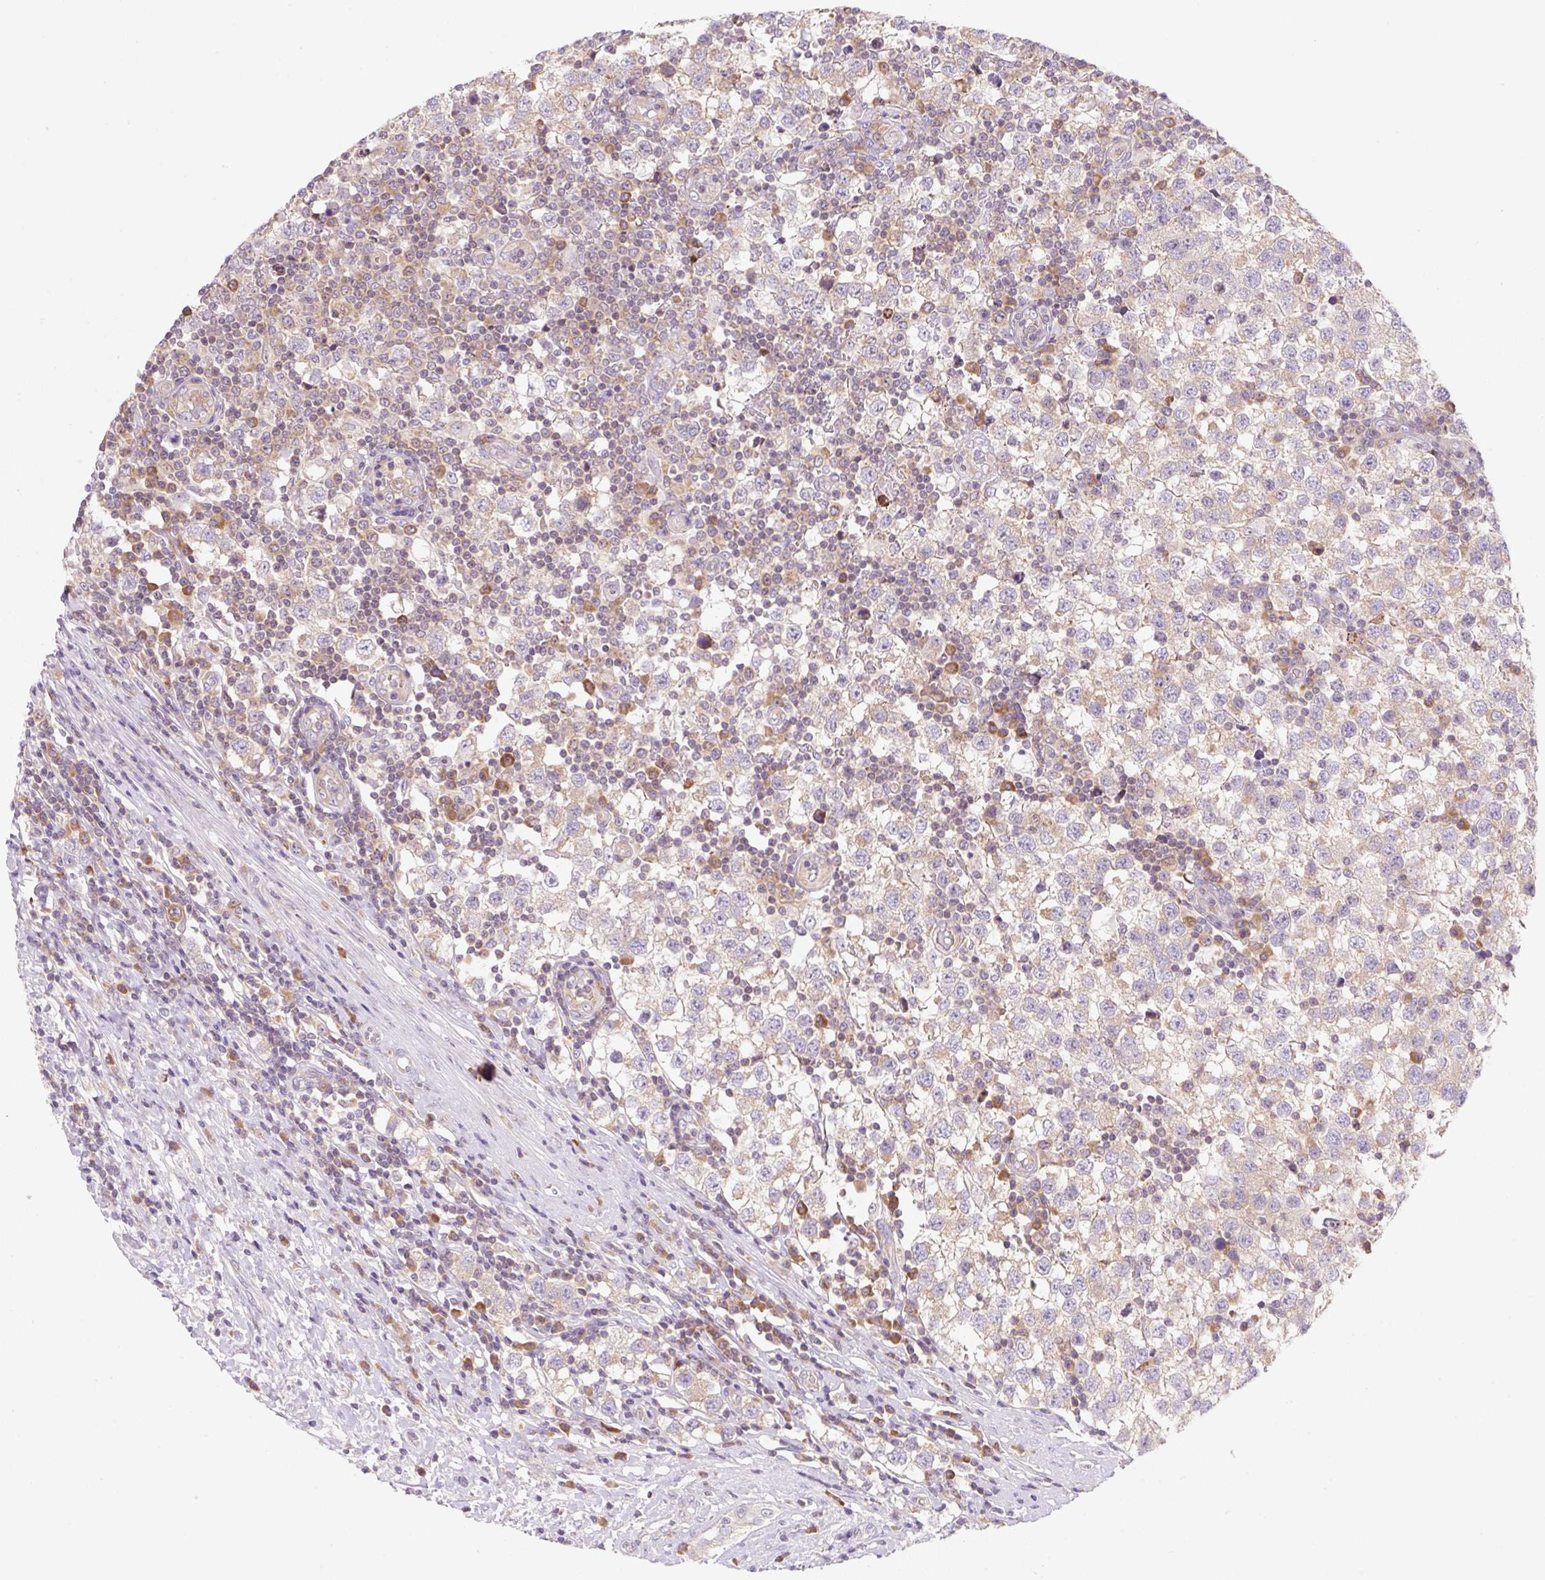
{"staining": {"intensity": "weak", "quantity": "25%-75%", "location": "cytoplasmic/membranous"}, "tissue": "testis cancer", "cell_type": "Tumor cells", "image_type": "cancer", "snomed": [{"axis": "morphology", "description": "Seminoma, NOS"}, {"axis": "topography", "description": "Testis"}], "caption": "This micrograph demonstrates IHC staining of testis cancer, with low weak cytoplasmic/membranous expression in about 25%-75% of tumor cells.", "gene": "RPL18A", "patient": {"sex": "male", "age": 34}}